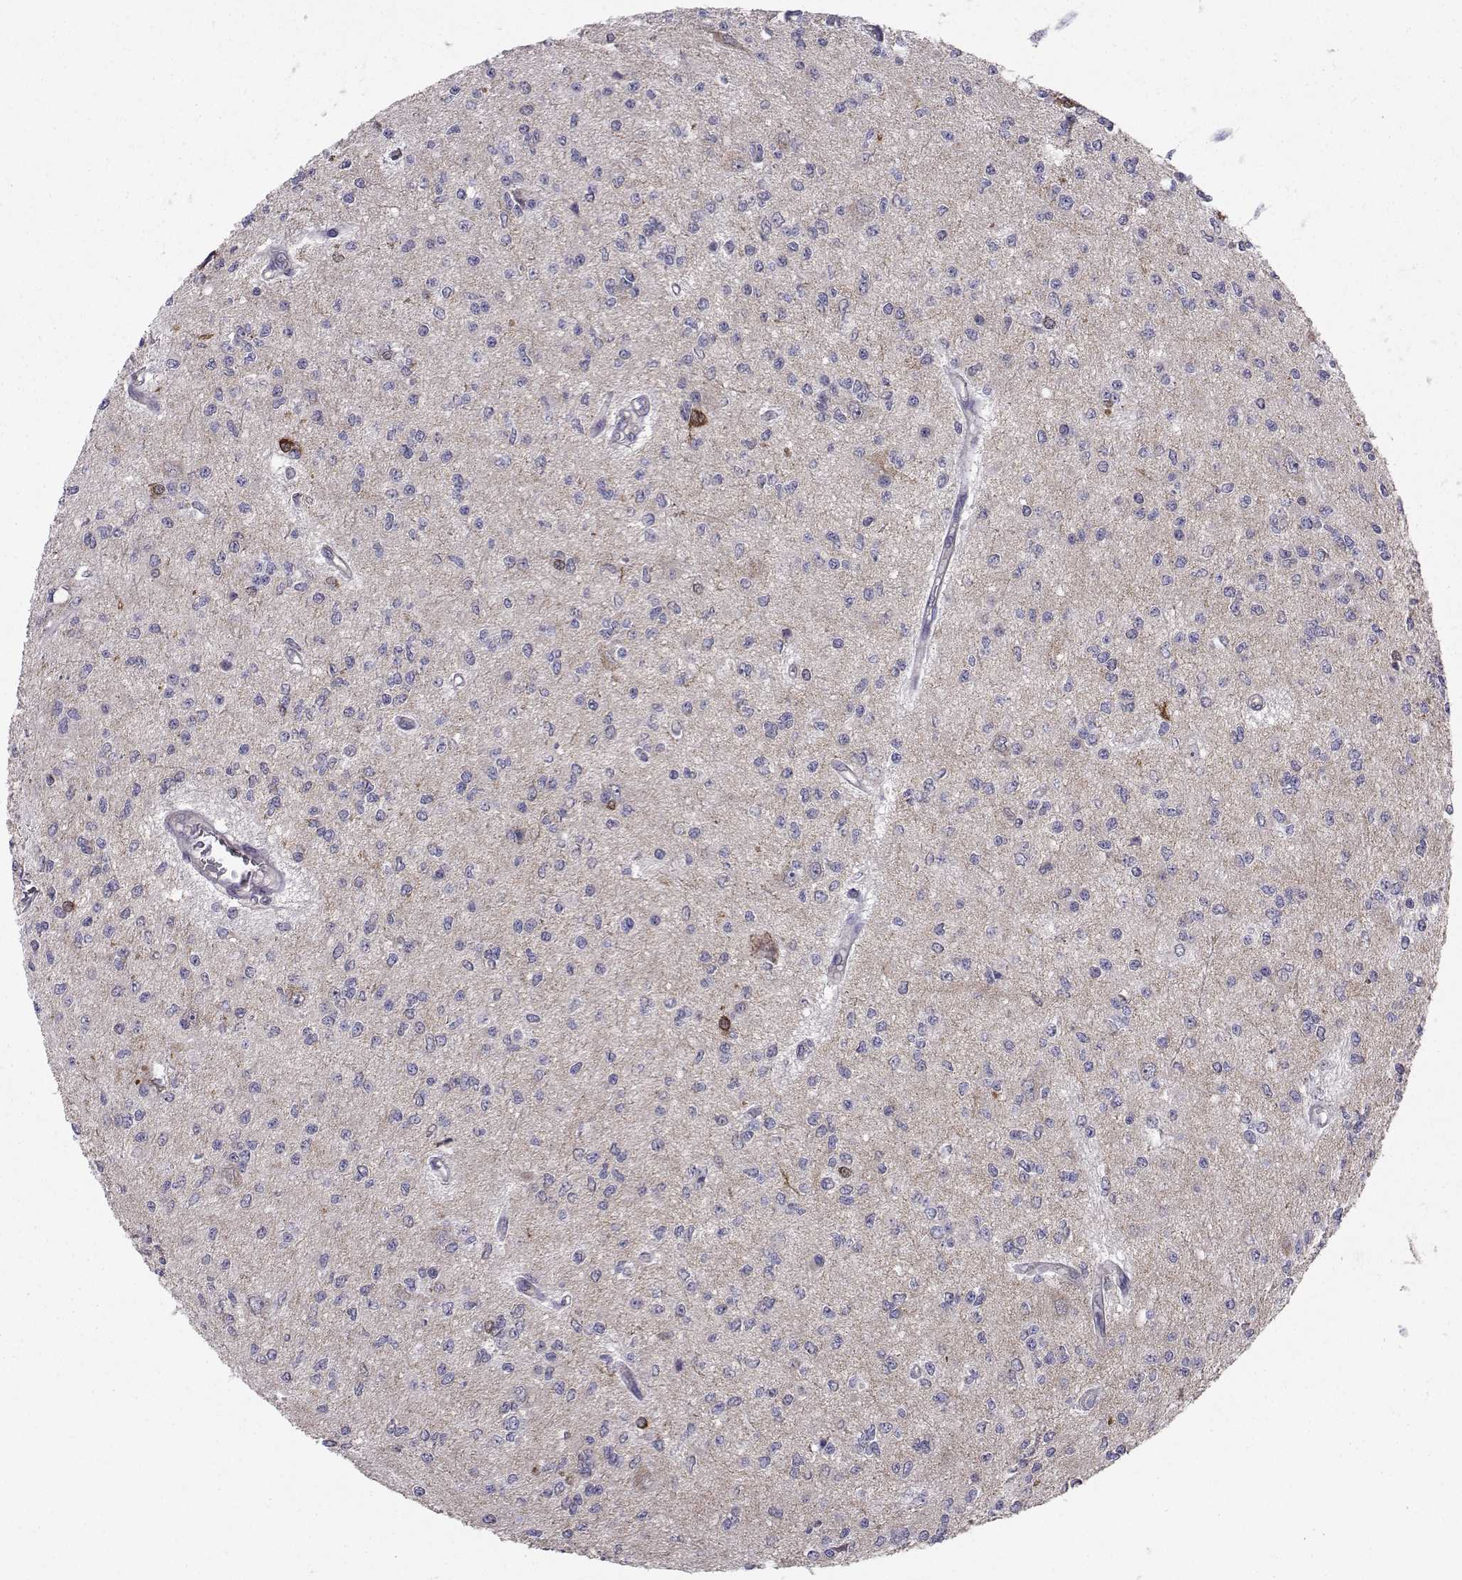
{"staining": {"intensity": "negative", "quantity": "none", "location": "none"}, "tissue": "glioma", "cell_type": "Tumor cells", "image_type": "cancer", "snomed": [{"axis": "morphology", "description": "Glioma, malignant, Low grade"}, {"axis": "topography", "description": "Brain"}], "caption": "High power microscopy micrograph of an immunohistochemistry image of low-grade glioma (malignant), revealing no significant expression in tumor cells. (Brightfield microscopy of DAB (3,3'-diaminobenzidine) IHC at high magnification).", "gene": "PEX5L", "patient": {"sex": "male", "age": 67}}